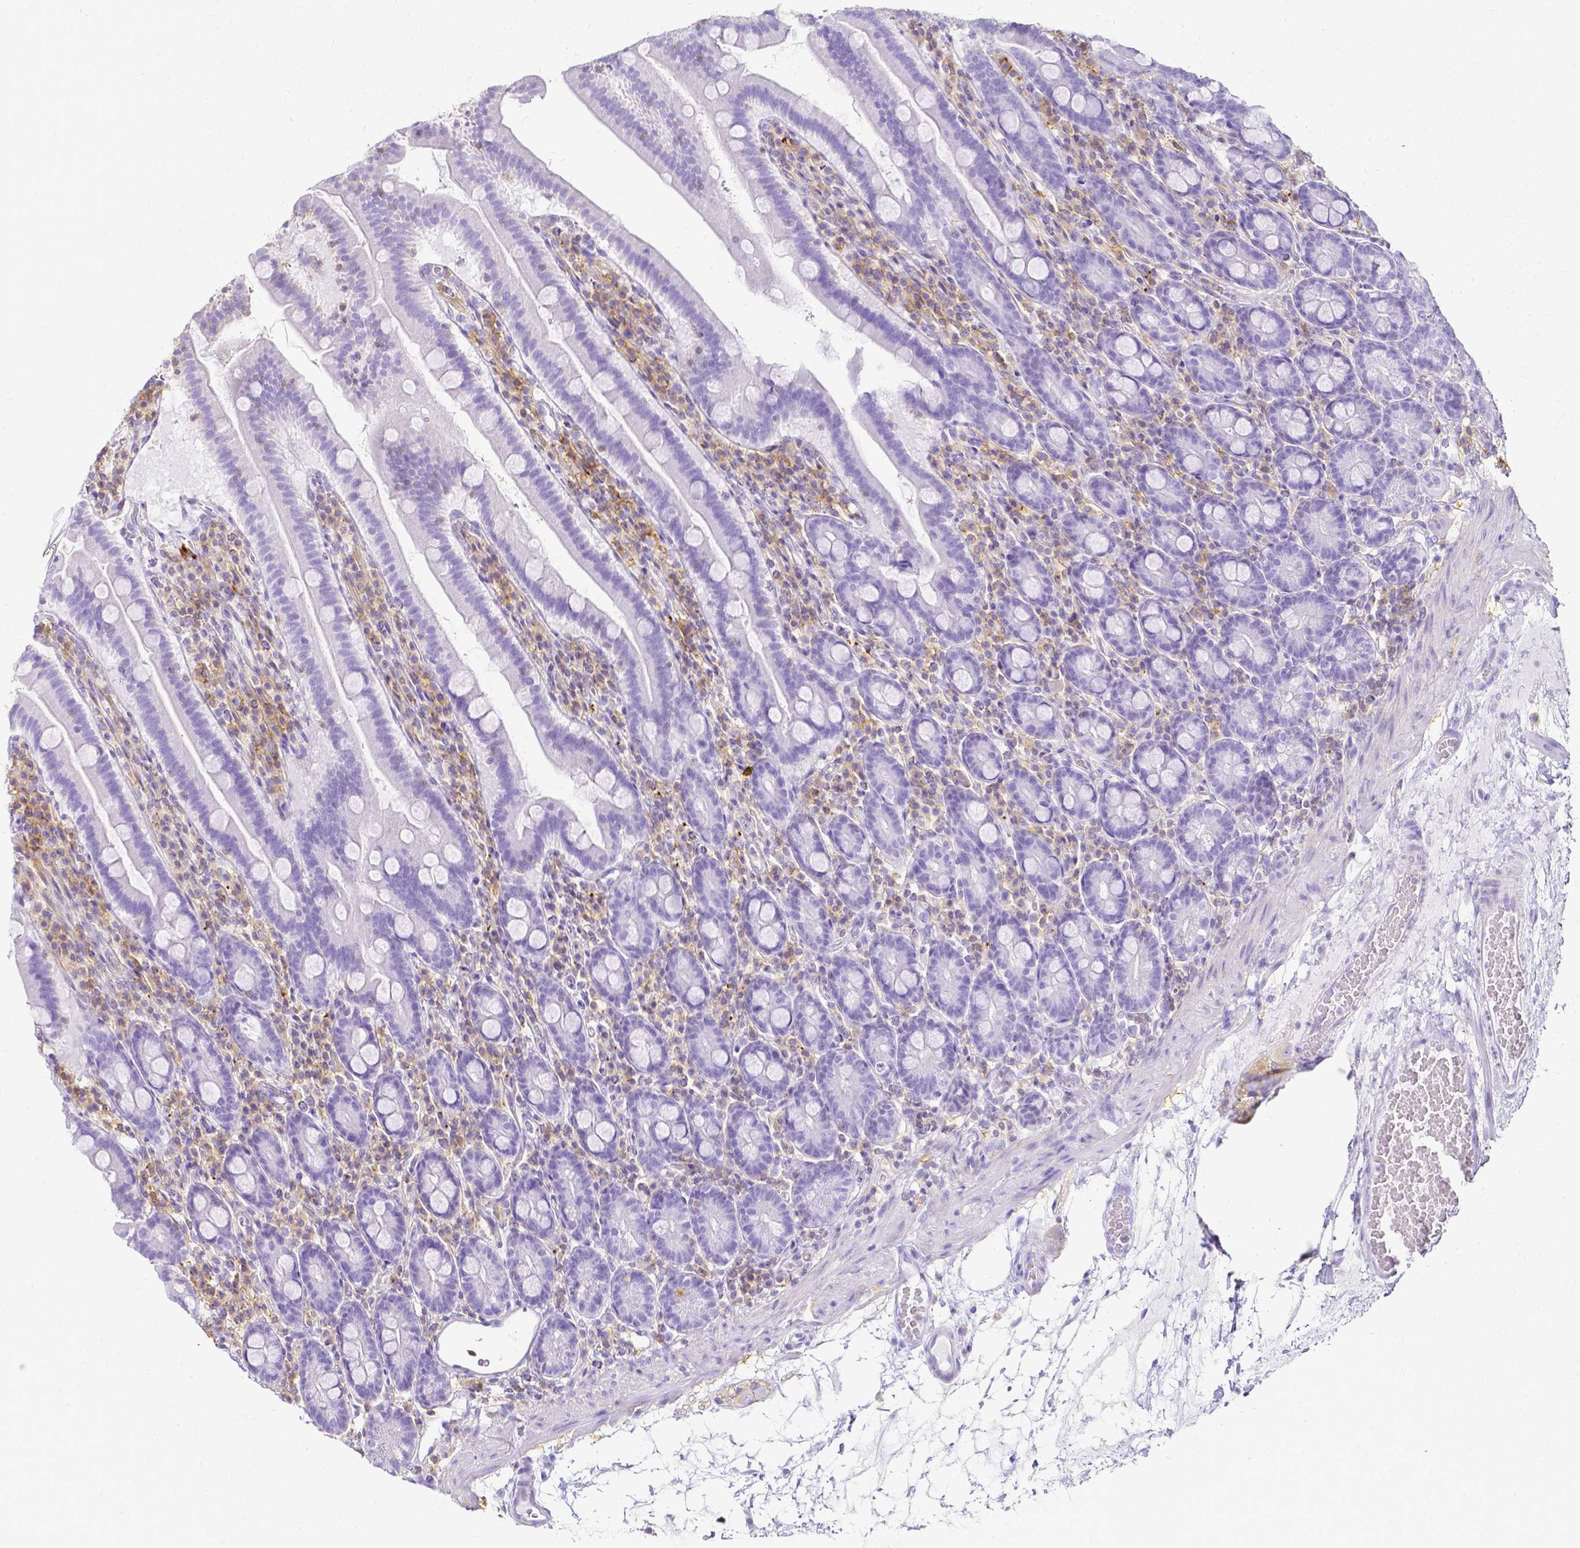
{"staining": {"intensity": "negative", "quantity": "none", "location": "none"}, "tissue": "small intestine", "cell_type": "Glandular cells", "image_type": "normal", "snomed": [{"axis": "morphology", "description": "Normal tissue, NOS"}, {"axis": "topography", "description": "Small intestine"}], "caption": "The histopathology image shows no significant positivity in glandular cells of small intestine.", "gene": "HSPA12A", "patient": {"sex": "male", "age": 26}}